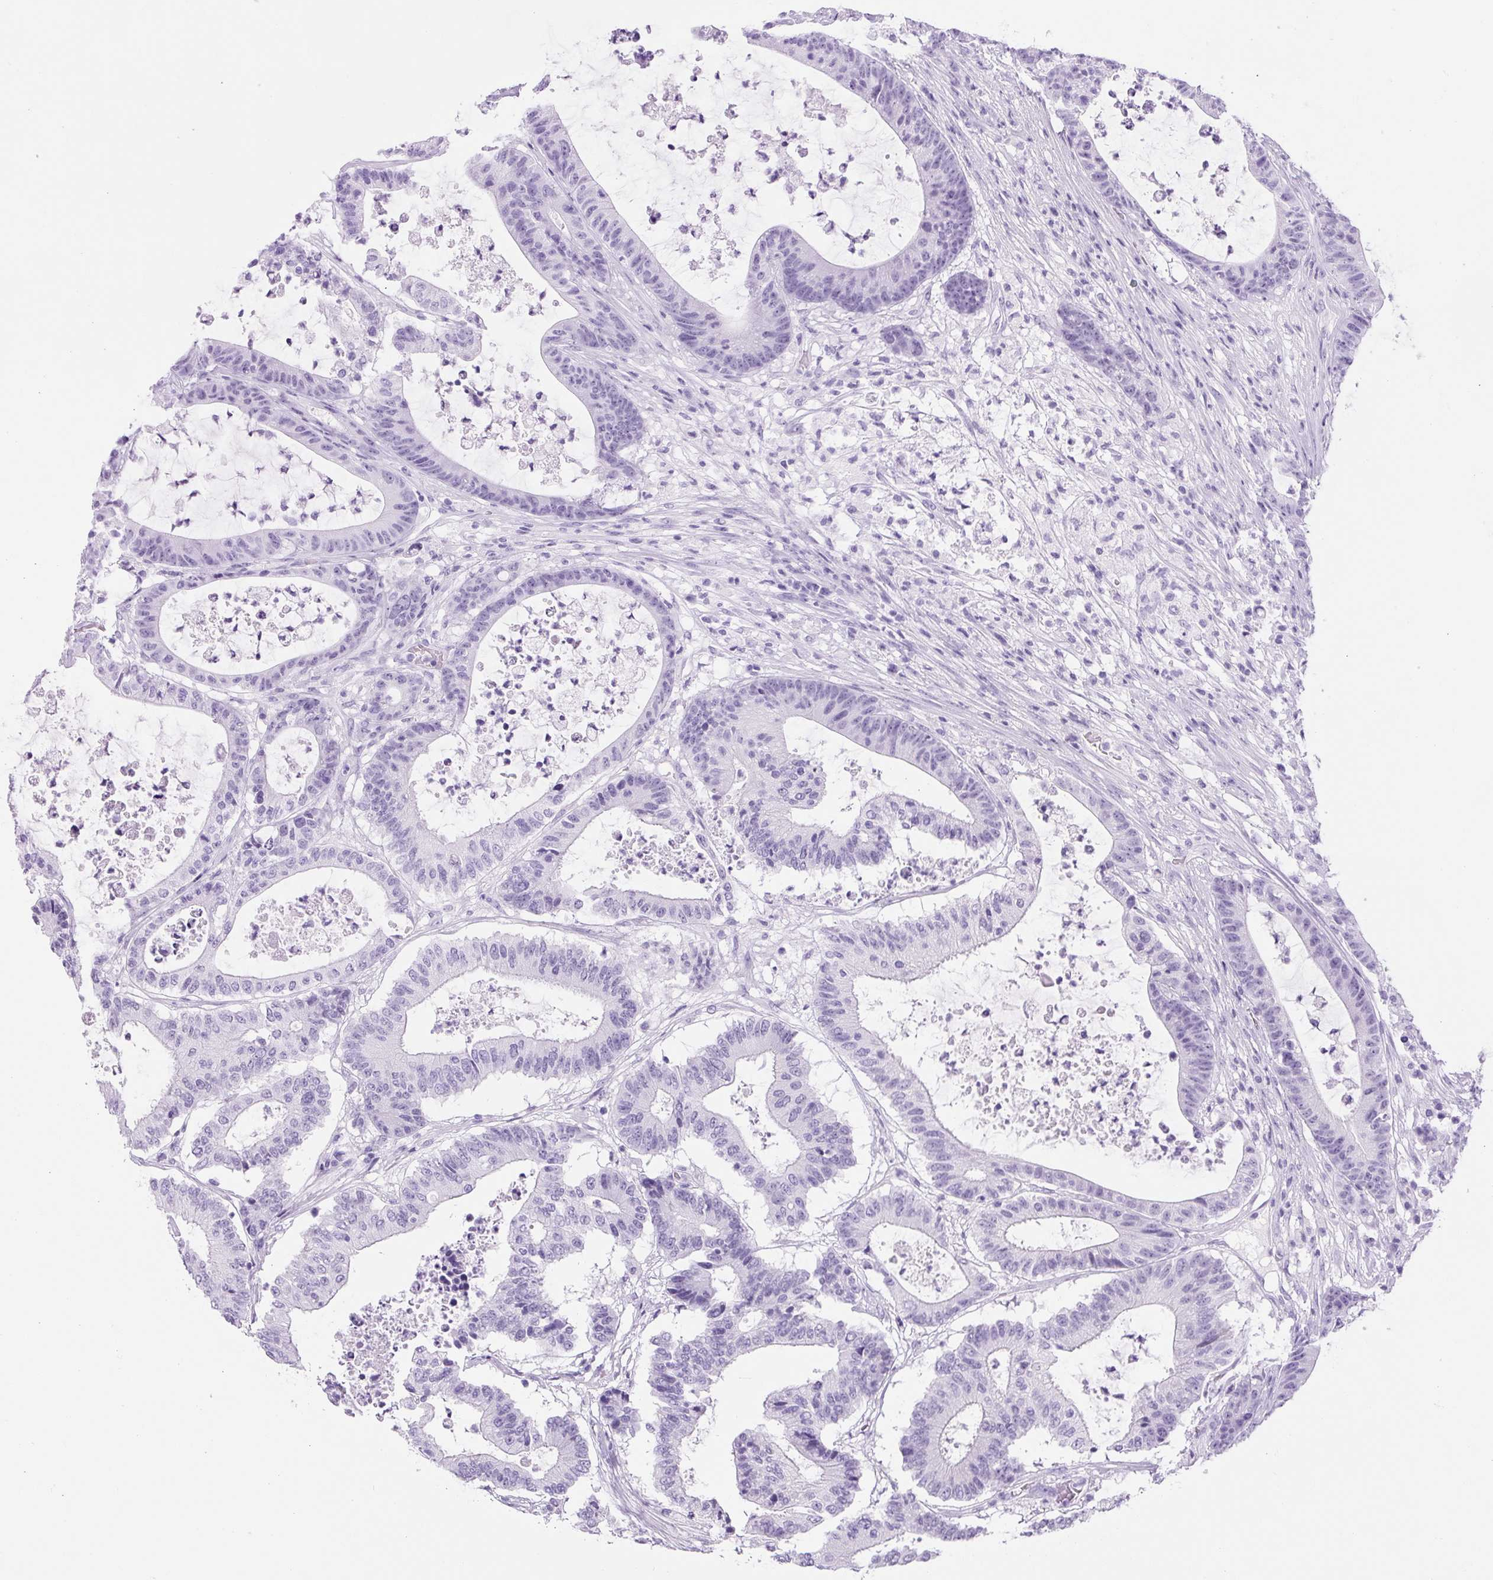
{"staining": {"intensity": "negative", "quantity": "none", "location": "none"}, "tissue": "colorectal cancer", "cell_type": "Tumor cells", "image_type": "cancer", "snomed": [{"axis": "morphology", "description": "Adenocarcinoma, NOS"}, {"axis": "topography", "description": "Colon"}], "caption": "Immunohistochemistry (IHC) image of human colorectal adenocarcinoma stained for a protein (brown), which exhibits no expression in tumor cells. Brightfield microscopy of IHC stained with DAB (3,3'-diaminobenzidine) (brown) and hematoxylin (blue), captured at high magnification.", "gene": "TMEM151B", "patient": {"sex": "female", "age": 84}}